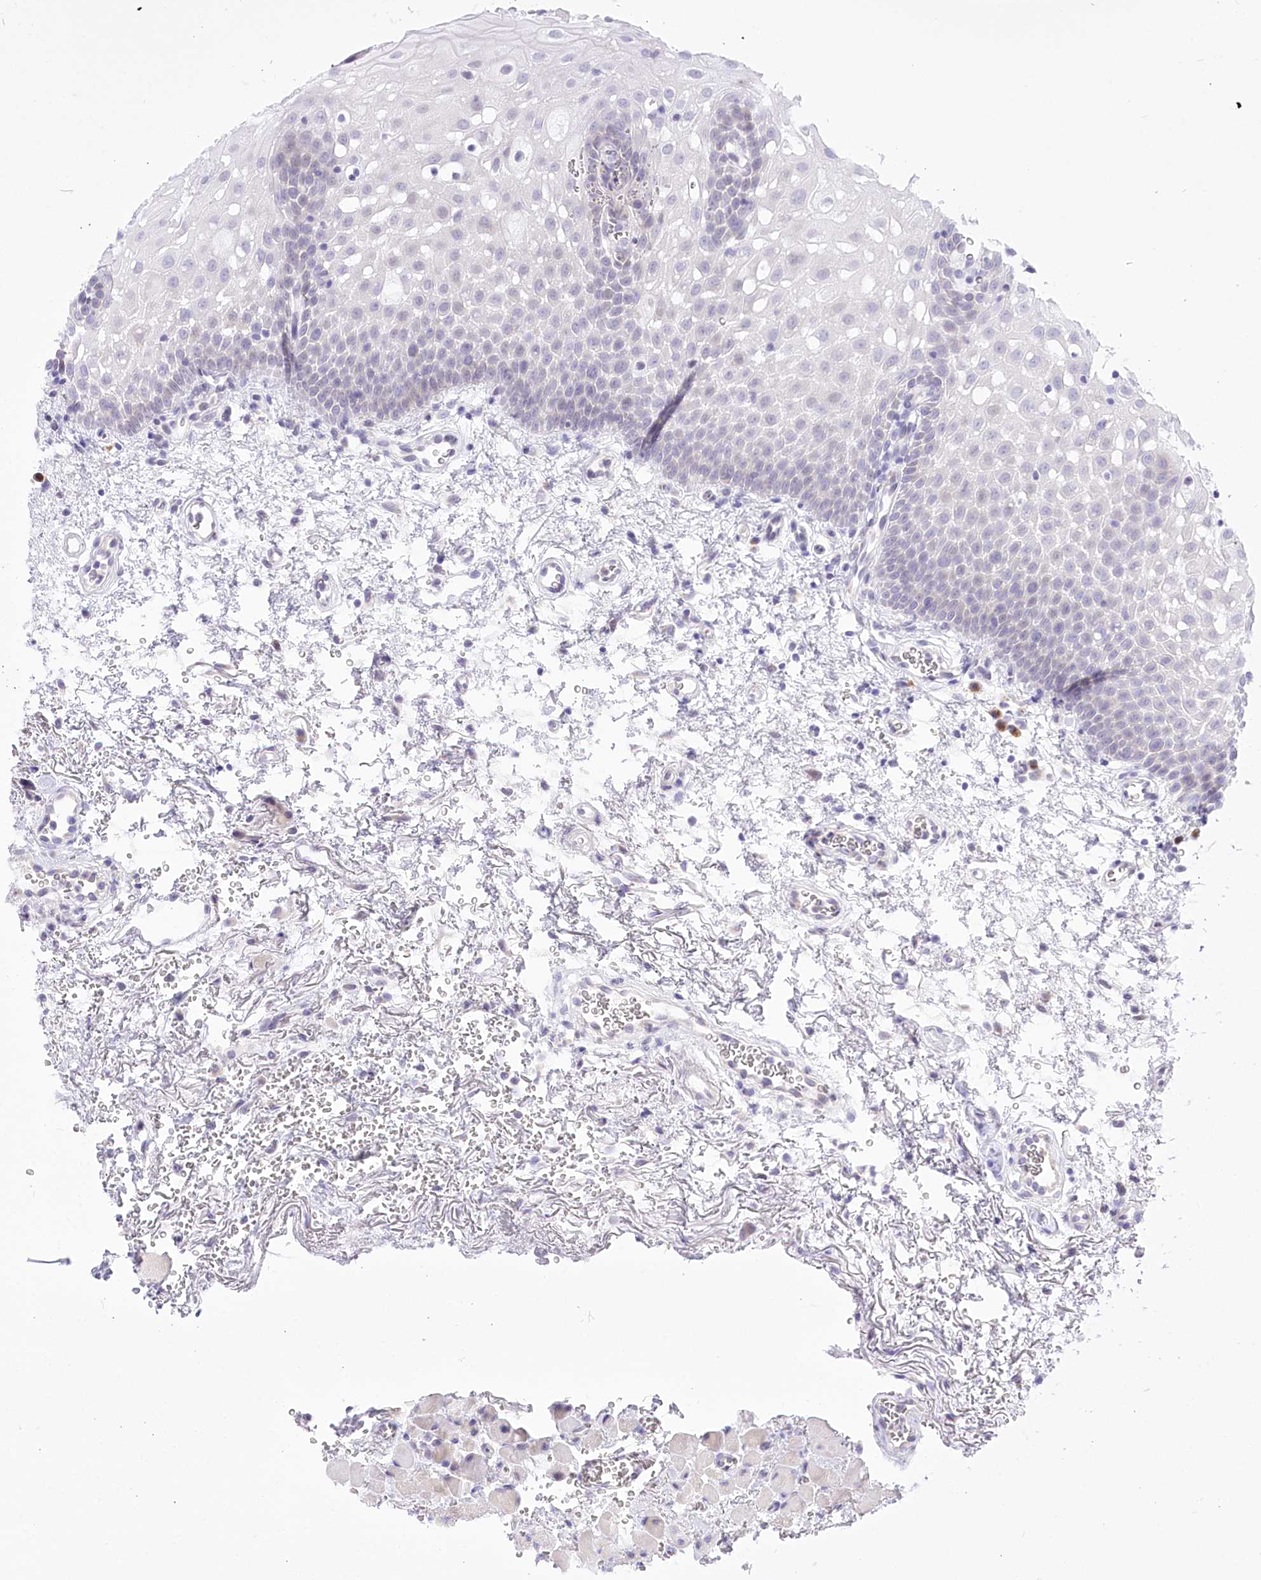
{"staining": {"intensity": "negative", "quantity": "none", "location": "none"}, "tissue": "oral mucosa", "cell_type": "Squamous epithelial cells", "image_type": "normal", "snomed": [{"axis": "morphology", "description": "Normal tissue, NOS"}, {"axis": "morphology", "description": "Squamous cell carcinoma, NOS"}, {"axis": "topography", "description": "Oral tissue"}, {"axis": "topography", "description": "Head-Neck"}], "caption": "High power microscopy histopathology image of an IHC image of unremarkable oral mucosa, revealing no significant staining in squamous epithelial cells.", "gene": "BEND7", "patient": {"sex": "male", "age": 68}}